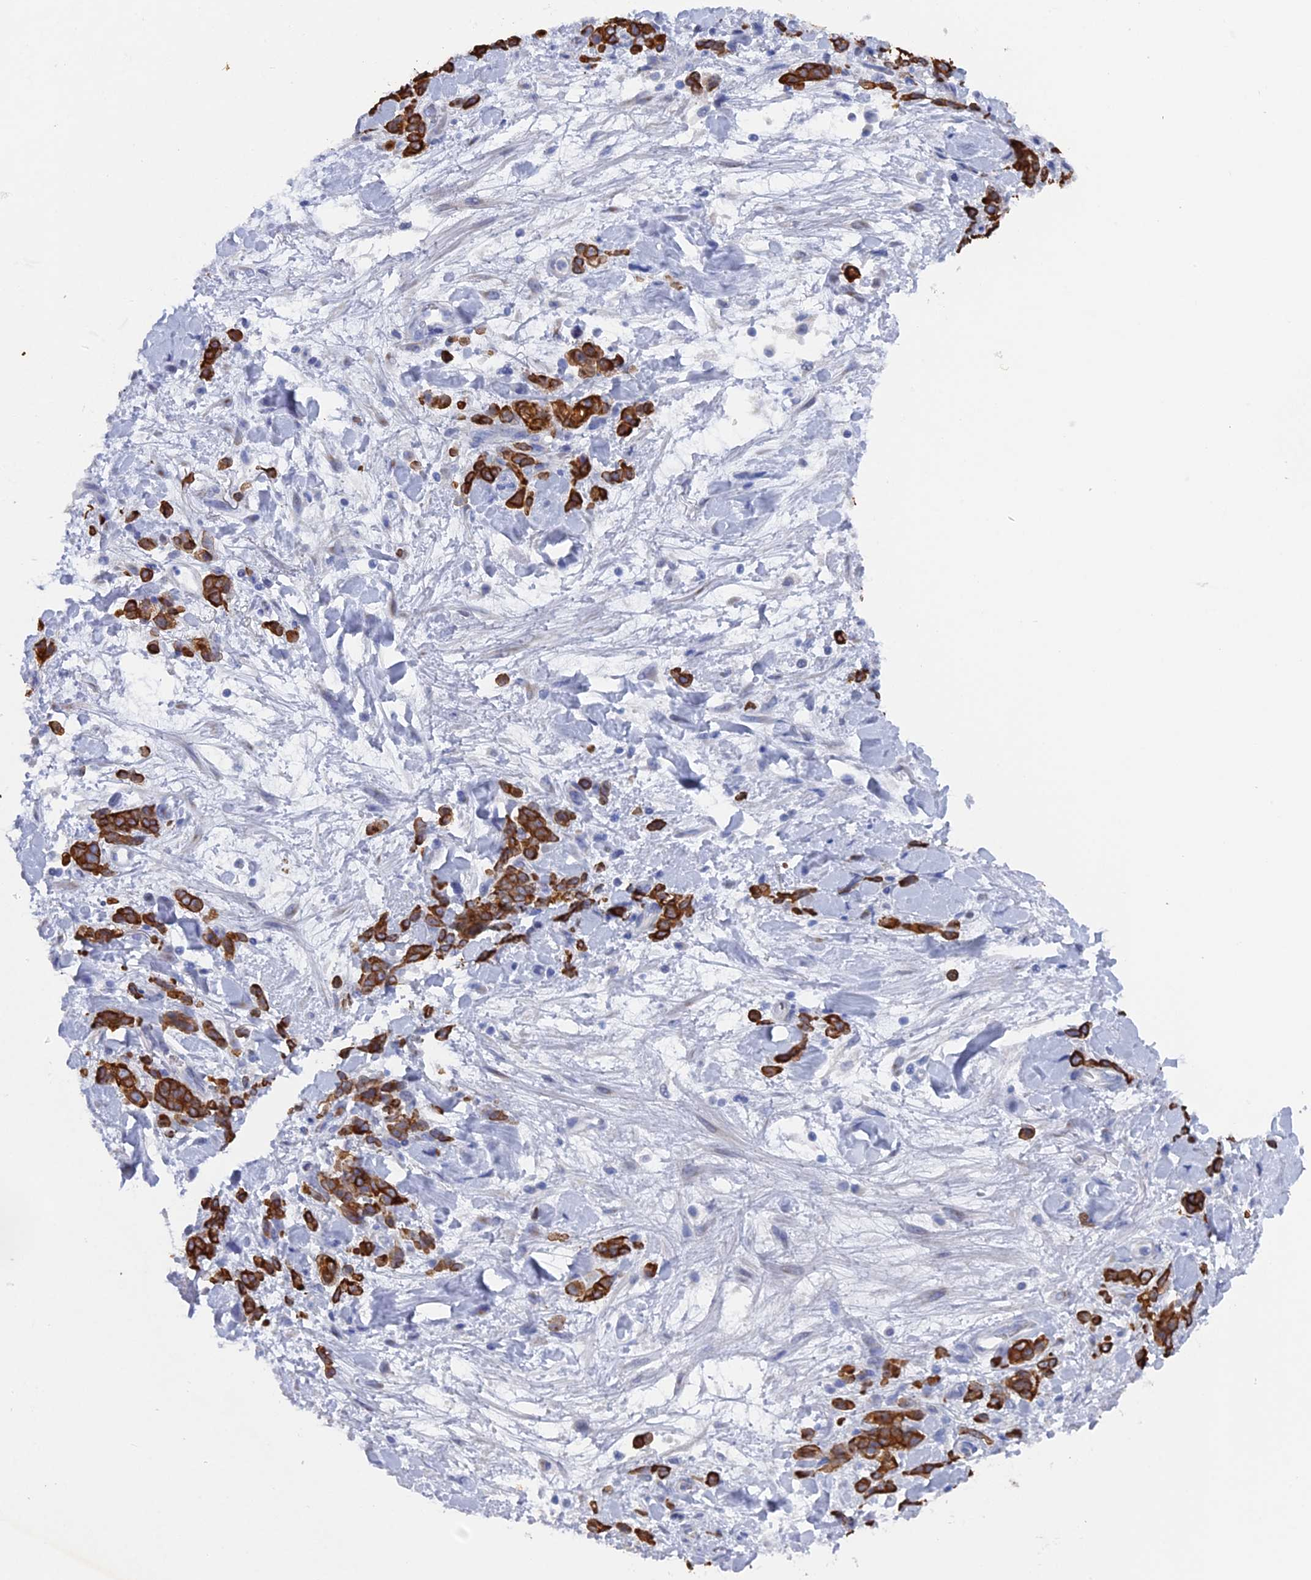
{"staining": {"intensity": "strong", "quantity": ">75%", "location": "cytoplasmic/membranous"}, "tissue": "stomach cancer", "cell_type": "Tumor cells", "image_type": "cancer", "snomed": [{"axis": "morphology", "description": "Normal tissue, NOS"}, {"axis": "morphology", "description": "Adenocarcinoma, NOS"}, {"axis": "topography", "description": "Stomach"}], "caption": "About >75% of tumor cells in human stomach cancer (adenocarcinoma) reveal strong cytoplasmic/membranous protein positivity as visualized by brown immunohistochemical staining.", "gene": "SRFBP1", "patient": {"sex": "male", "age": 82}}